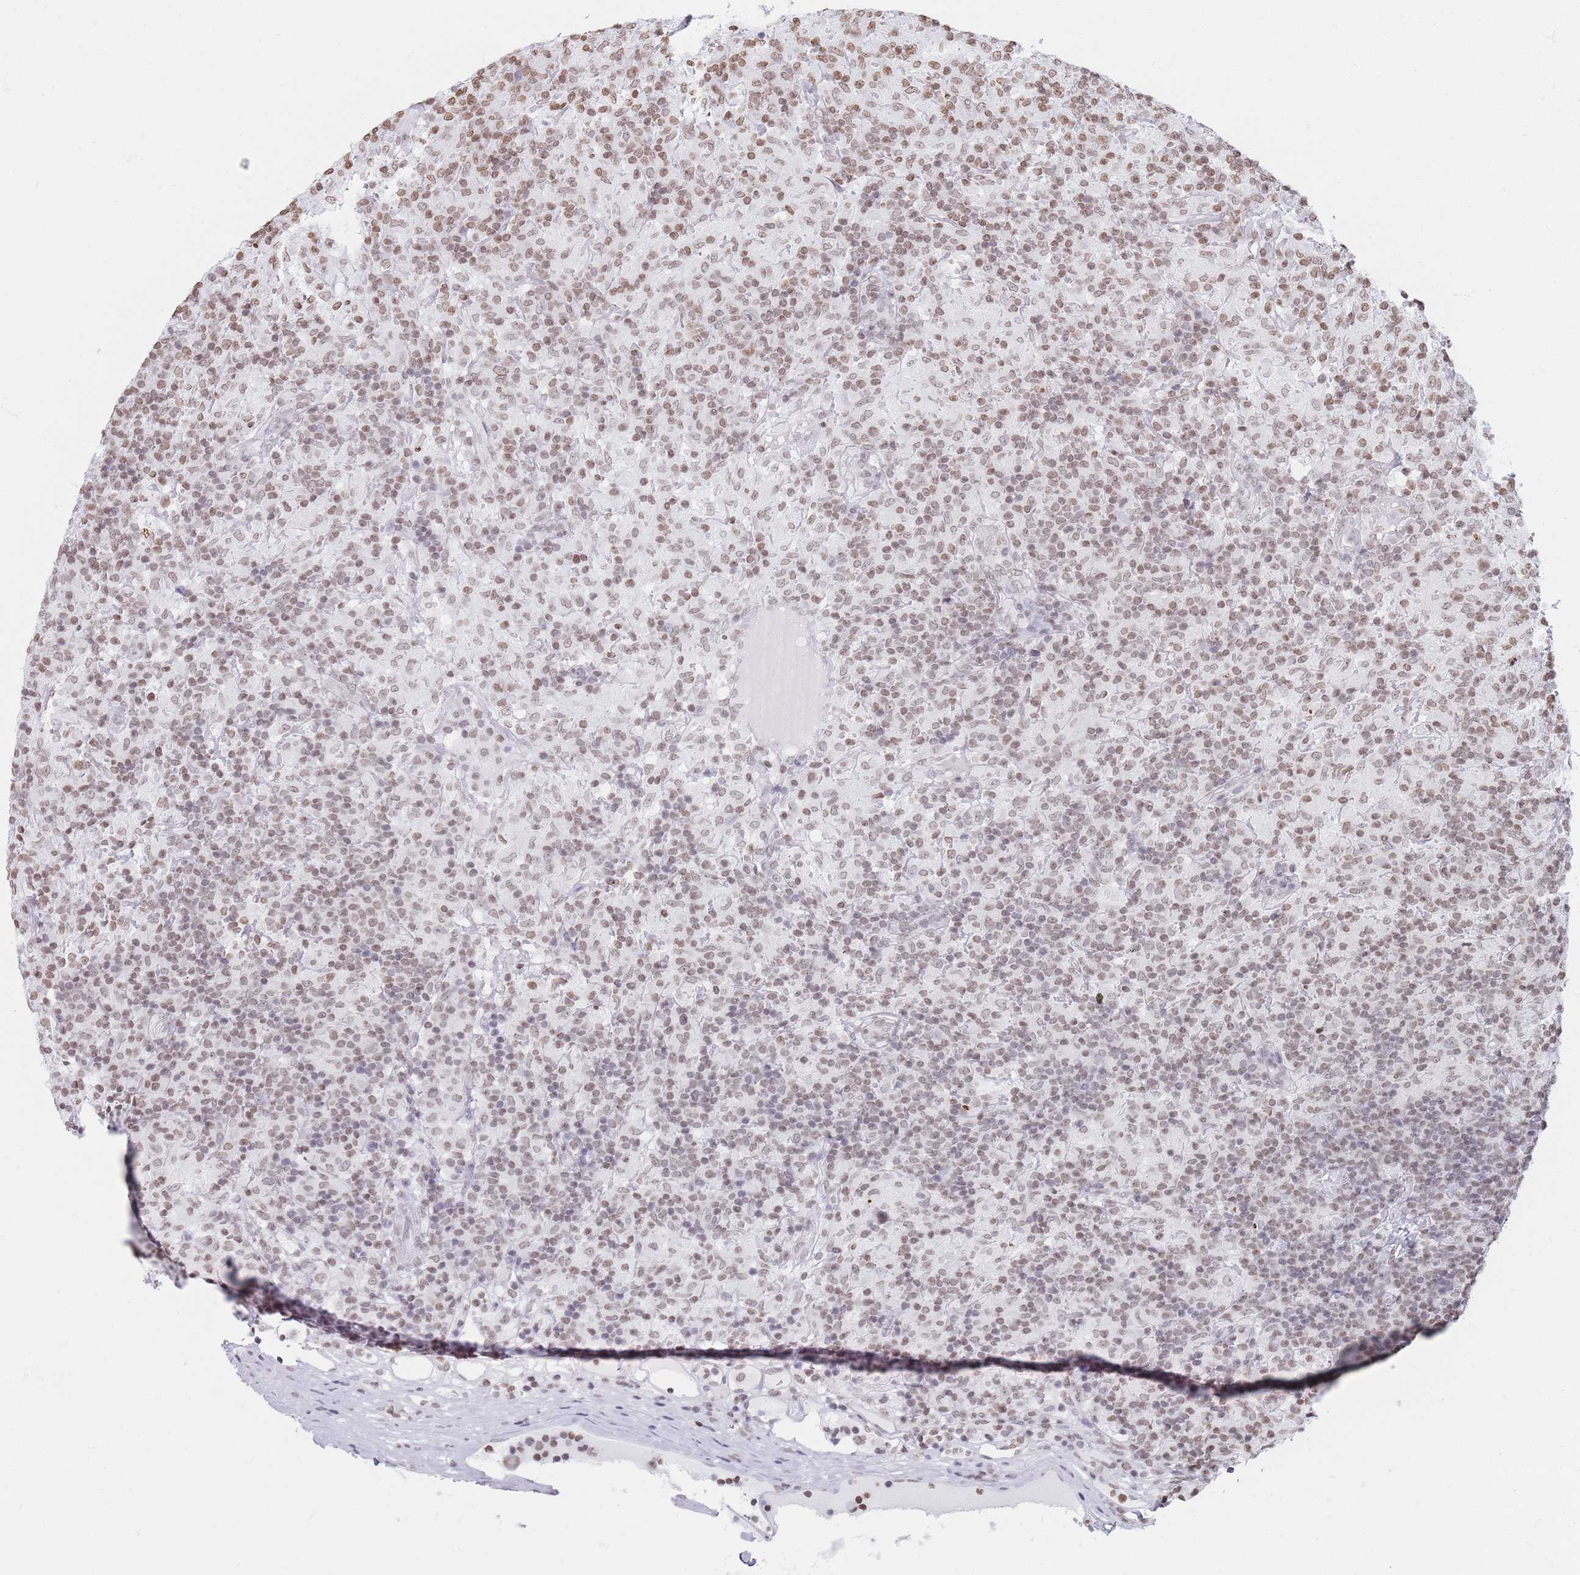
{"staining": {"intensity": "negative", "quantity": "none", "location": "none"}, "tissue": "lymphoma", "cell_type": "Tumor cells", "image_type": "cancer", "snomed": [{"axis": "morphology", "description": "Hodgkin's disease, NOS"}, {"axis": "topography", "description": "Lymph node"}], "caption": "An IHC micrograph of lymphoma is shown. There is no staining in tumor cells of lymphoma.", "gene": "RYK", "patient": {"sex": "male", "age": 70}}